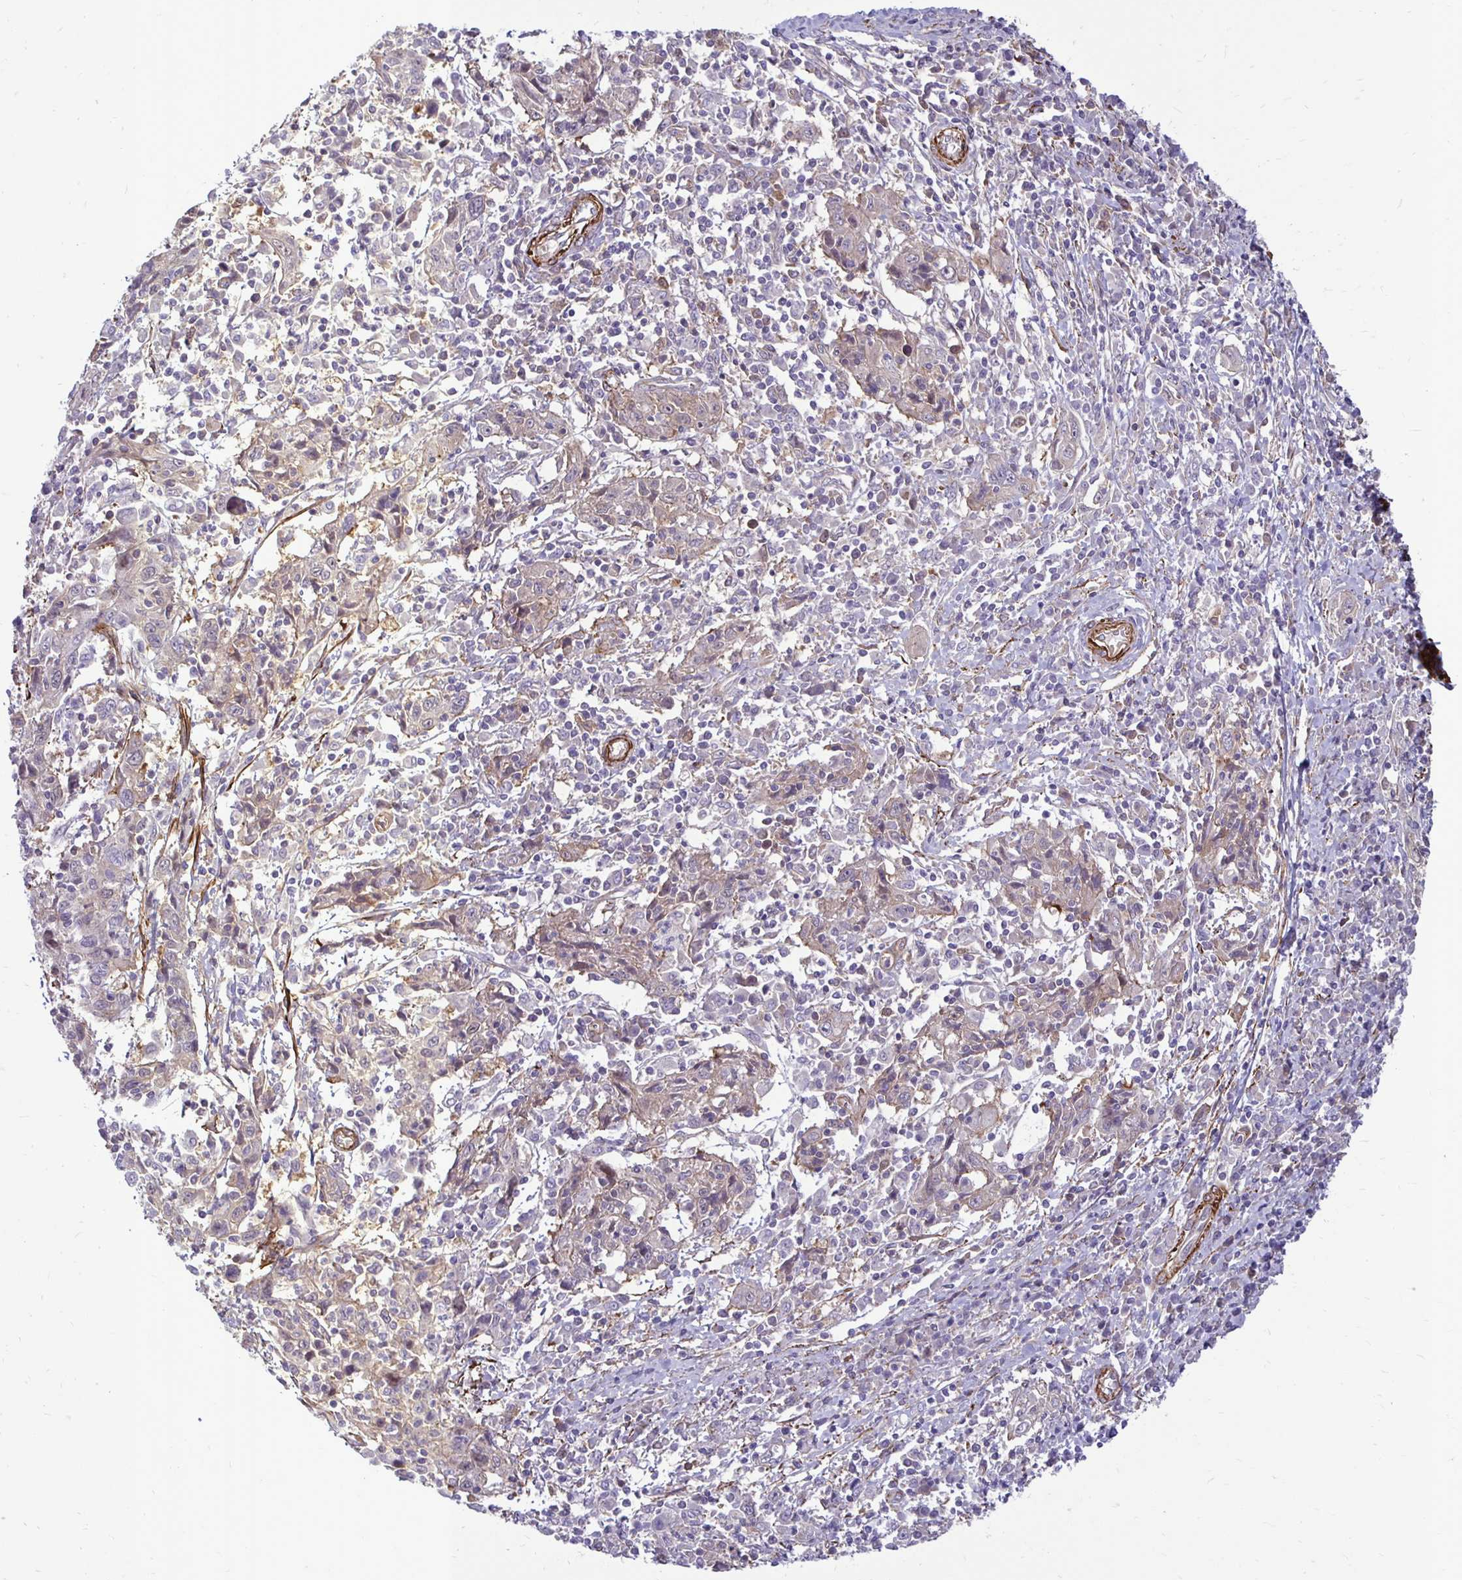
{"staining": {"intensity": "weak", "quantity": "25%-75%", "location": "cytoplasmic/membranous"}, "tissue": "cervical cancer", "cell_type": "Tumor cells", "image_type": "cancer", "snomed": [{"axis": "morphology", "description": "Squamous cell carcinoma, NOS"}, {"axis": "topography", "description": "Cervix"}], "caption": "Protein expression analysis of human squamous cell carcinoma (cervical) reveals weak cytoplasmic/membranous staining in approximately 25%-75% of tumor cells. Nuclei are stained in blue.", "gene": "CTPS1", "patient": {"sex": "female", "age": 46}}